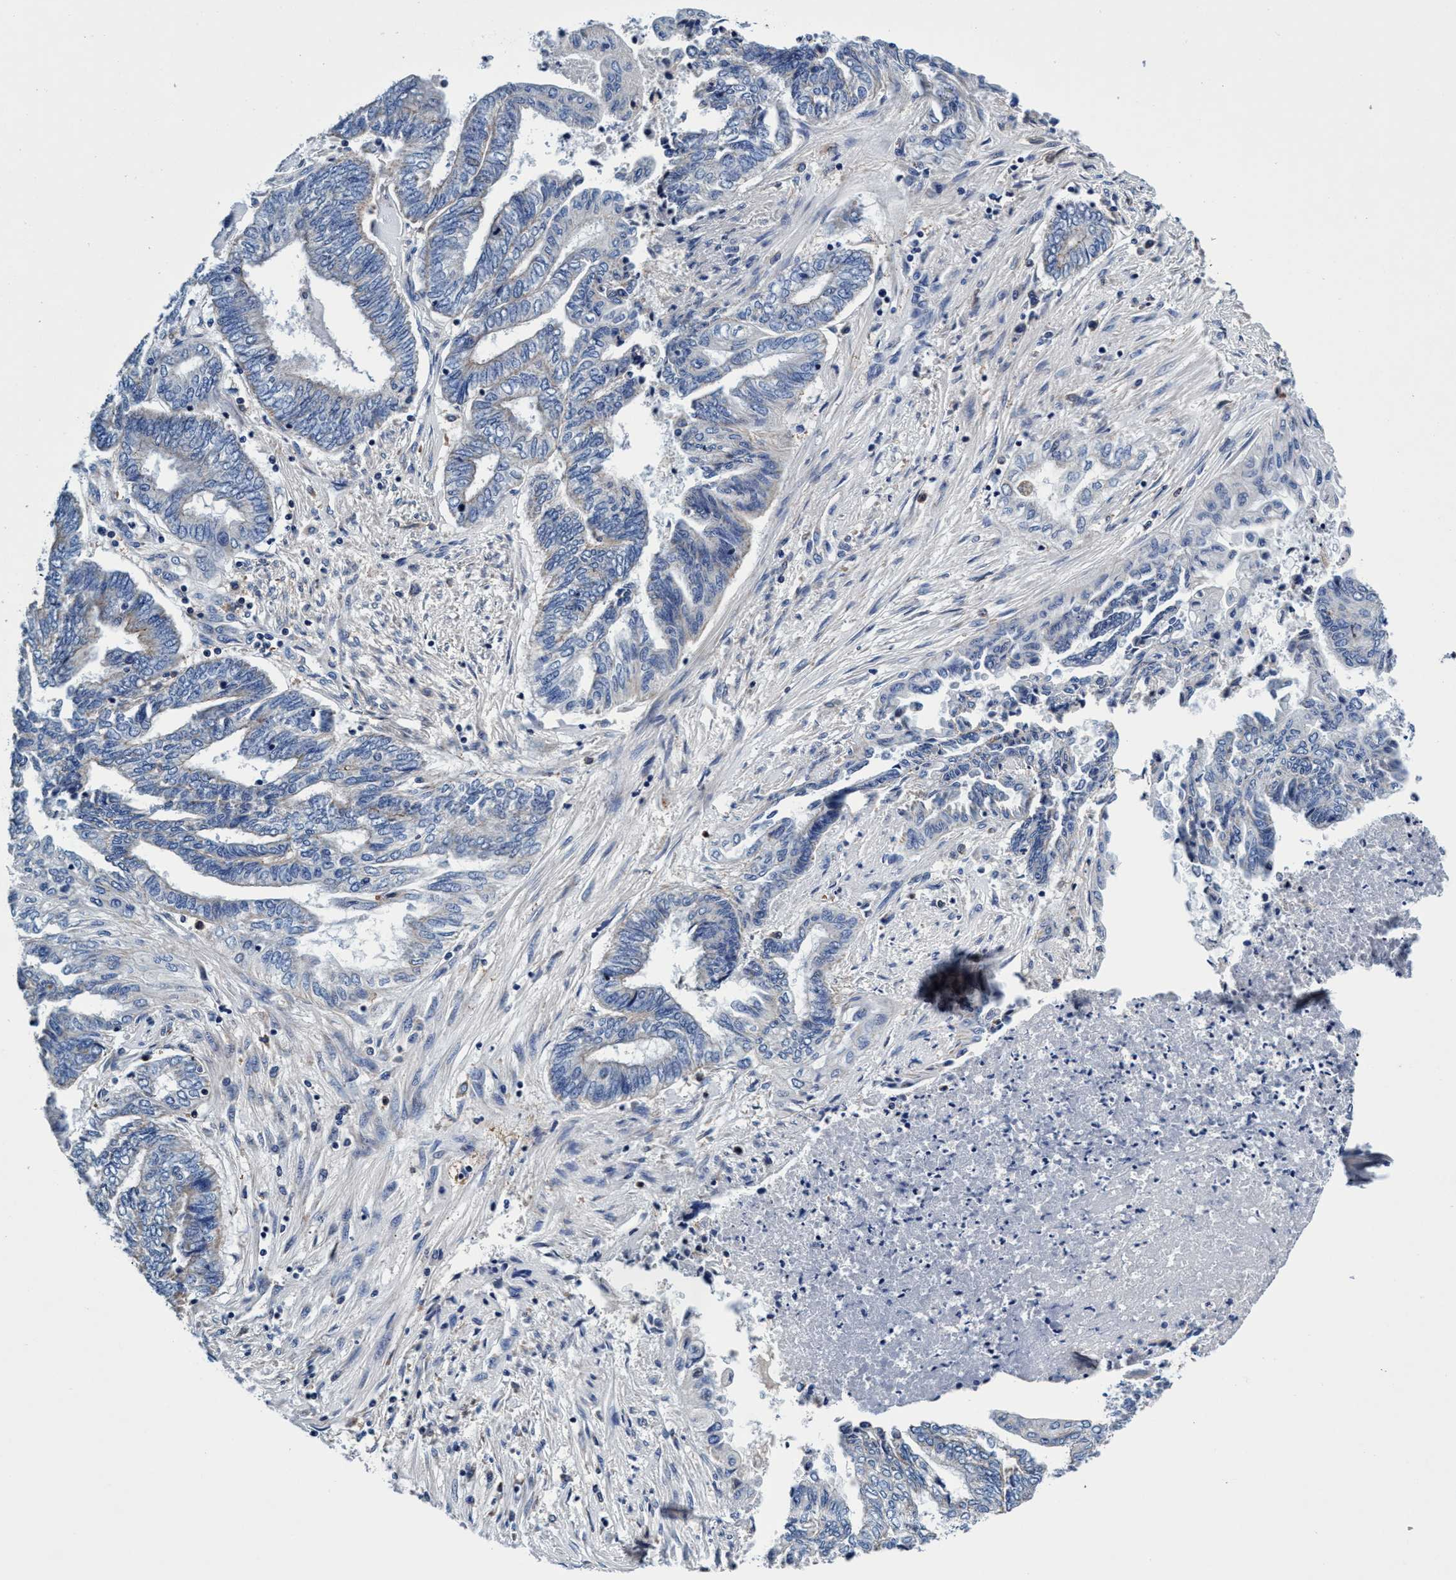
{"staining": {"intensity": "negative", "quantity": "none", "location": "none"}, "tissue": "endometrial cancer", "cell_type": "Tumor cells", "image_type": "cancer", "snomed": [{"axis": "morphology", "description": "Adenocarcinoma, NOS"}, {"axis": "topography", "description": "Uterus"}, {"axis": "topography", "description": "Endometrium"}], "caption": "There is no significant positivity in tumor cells of endometrial cancer.", "gene": "UBALD2", "patient": {"sex": "female", "age": 70}}